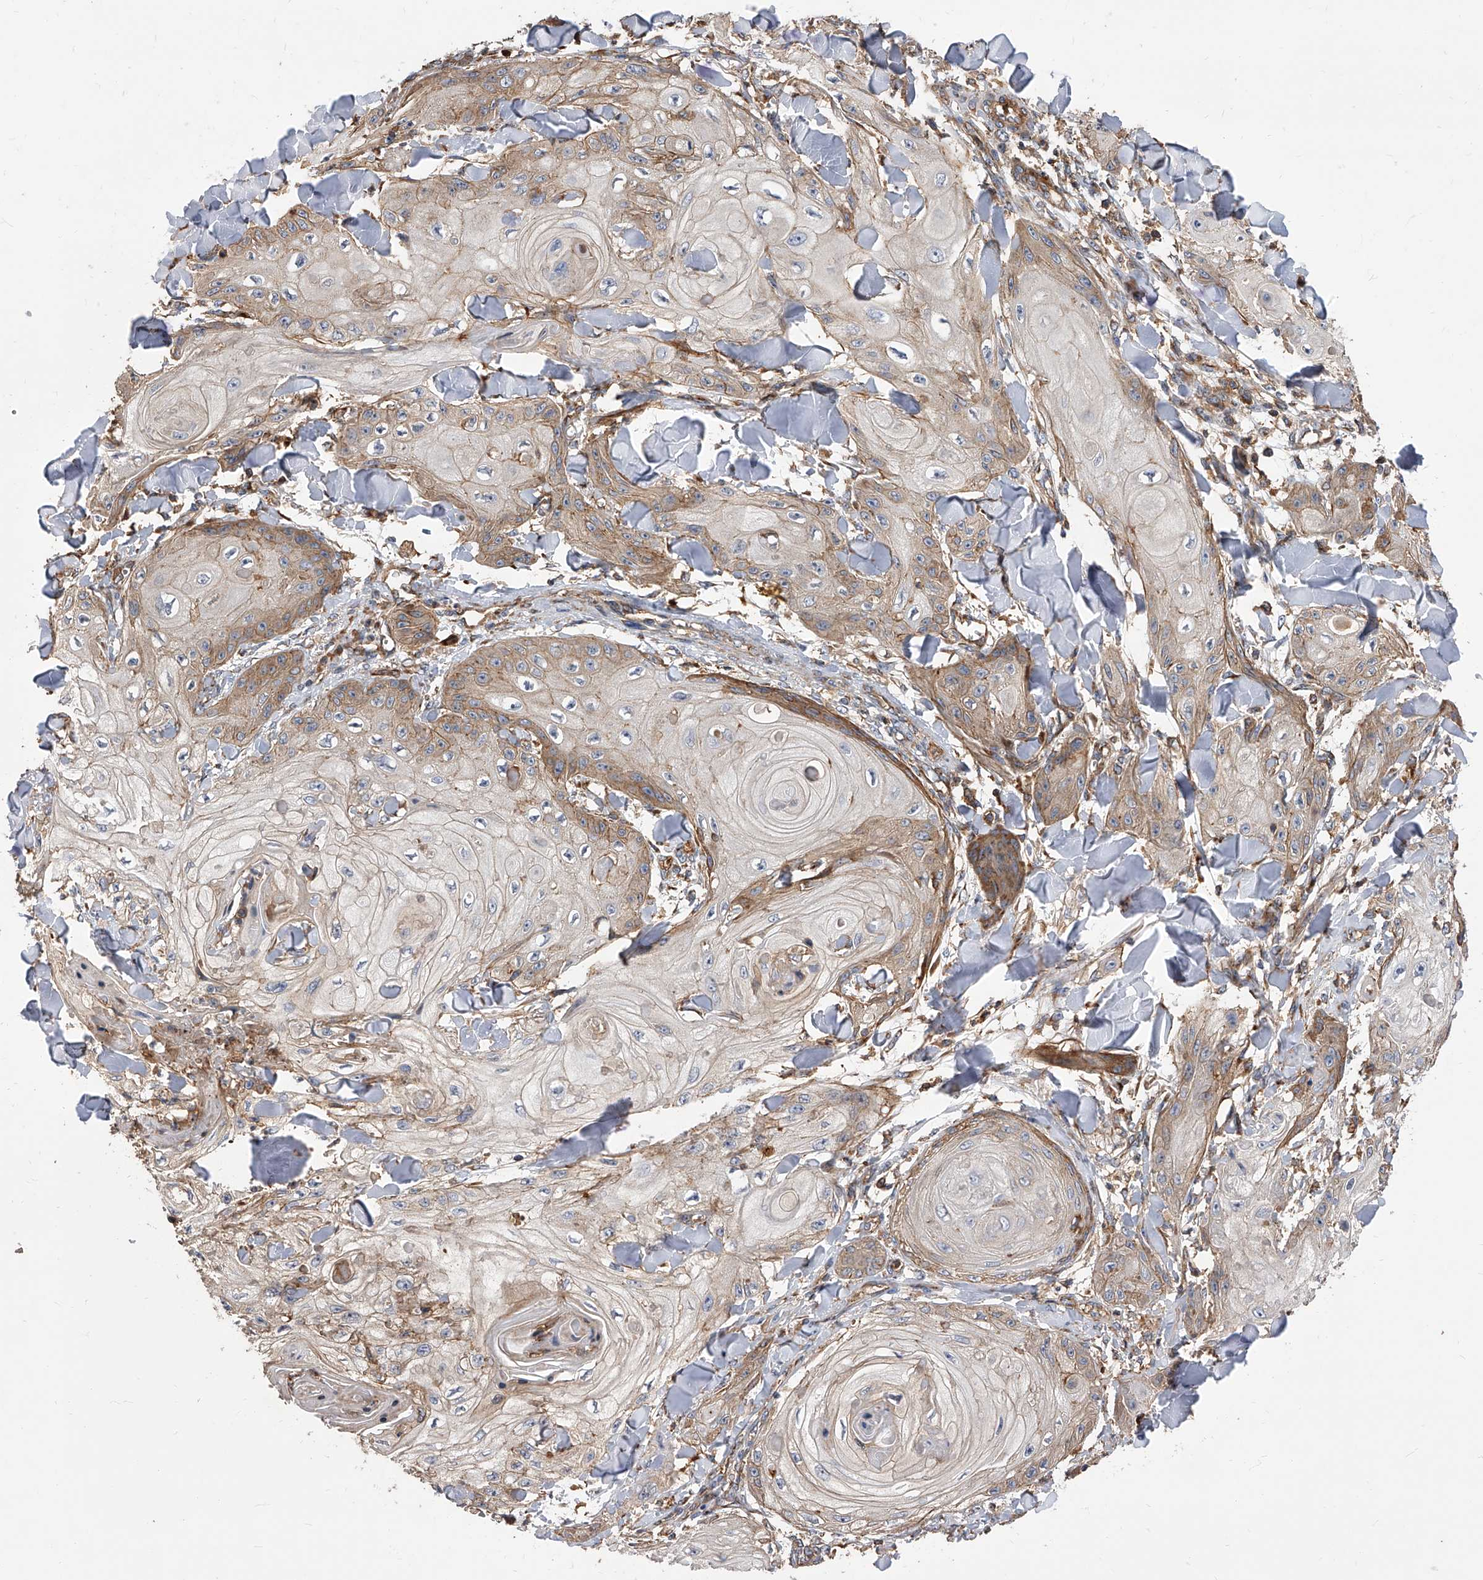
{"staining": {"intensity": "moderate", "quantity": "<25%", "location": "cytoplasmic/membranous"}, "tissue": "skin cancer", "cell_type": "Tumor cells", "image_type": "cancer", "snomed": [{"axis": "morphology", "description": "Squamous cell carcinoma, NOS"}, {"axis": "topography", "description": "Skin"}], "caption": "Protein staining of squamous cell carcinoma (skin) tissue shows moderate cytoplasmic/membranous staining in about <25% of tumor cells.", "gene": "PISD", "patient": {"sex": "male", "age": 74}}